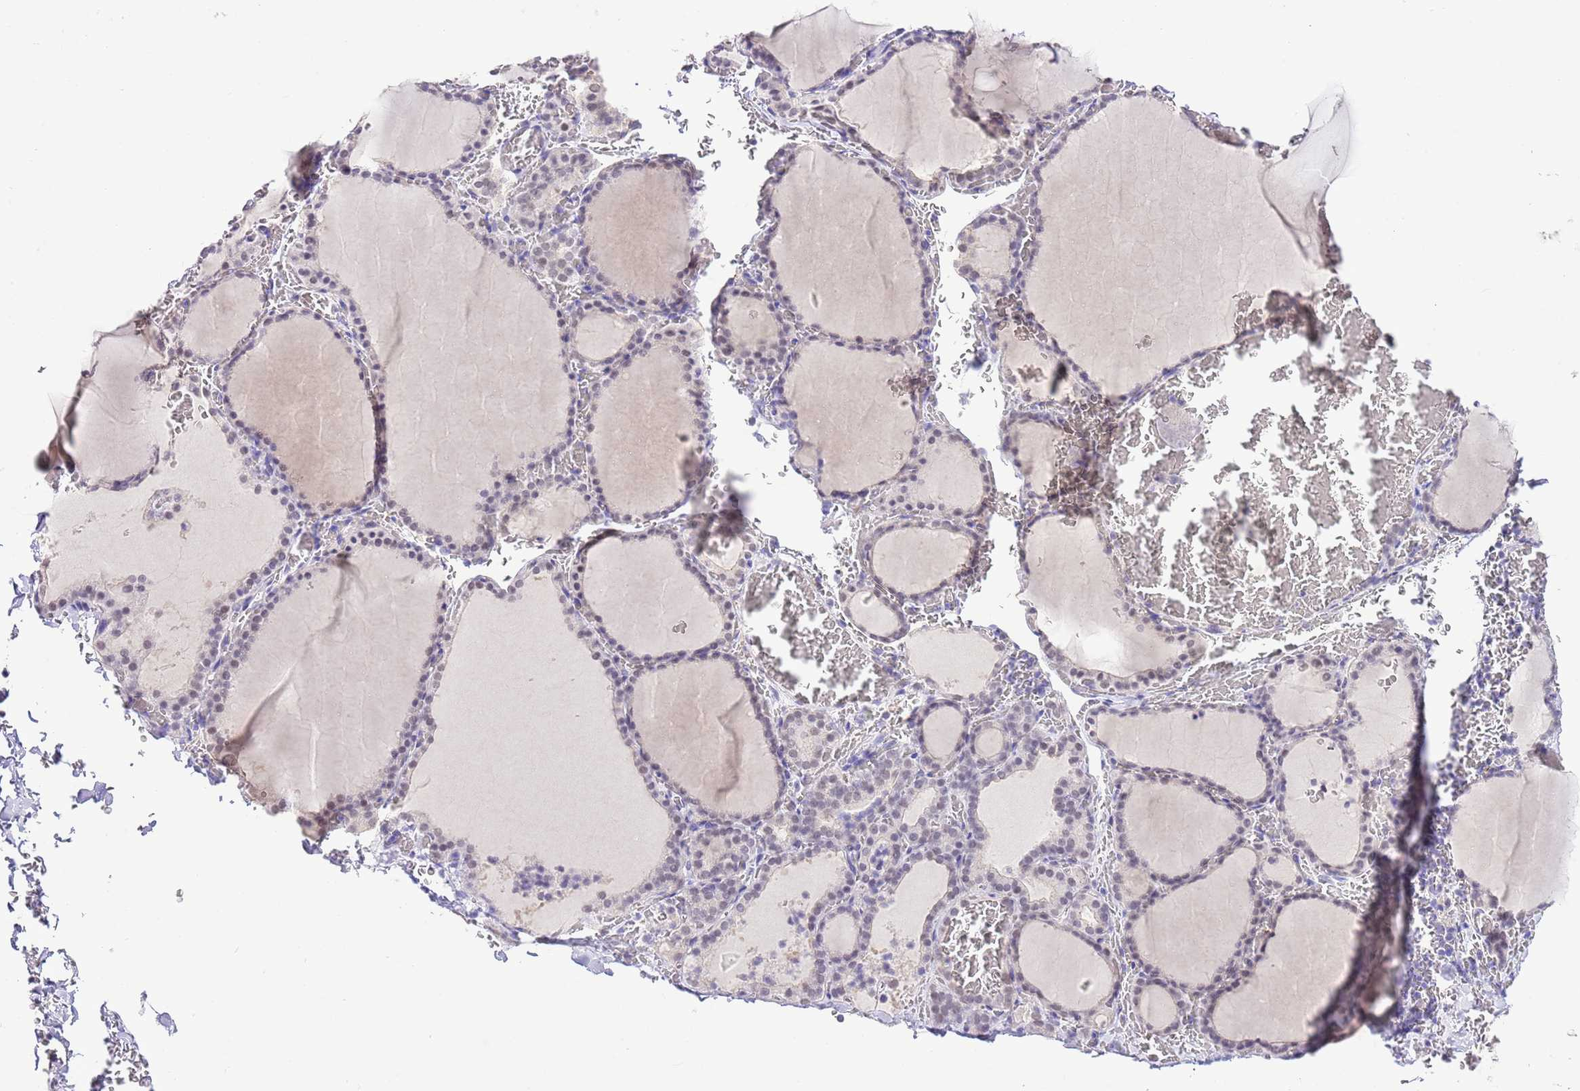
{"staining": {"intensity": "weak", "quantity": "25%-75%", "location": "nuclear"}, "tissue": "thyroid gland", "cell_type": "Glandular cells", "image_type": "normal", "snomed": [{"axis": "morphology", "description": "Normal tissue, NOS"}, {"axis": "topography", "description": "Thyroid gland"}], "caption": "This histopathology image displays IHC staining of unremarkable thyroid gland, with low weak nuclear staining in about 25%-75% of glandular cells.", "gene": "IZUMO4", "patient": {"sex": "female", "age": 39}}